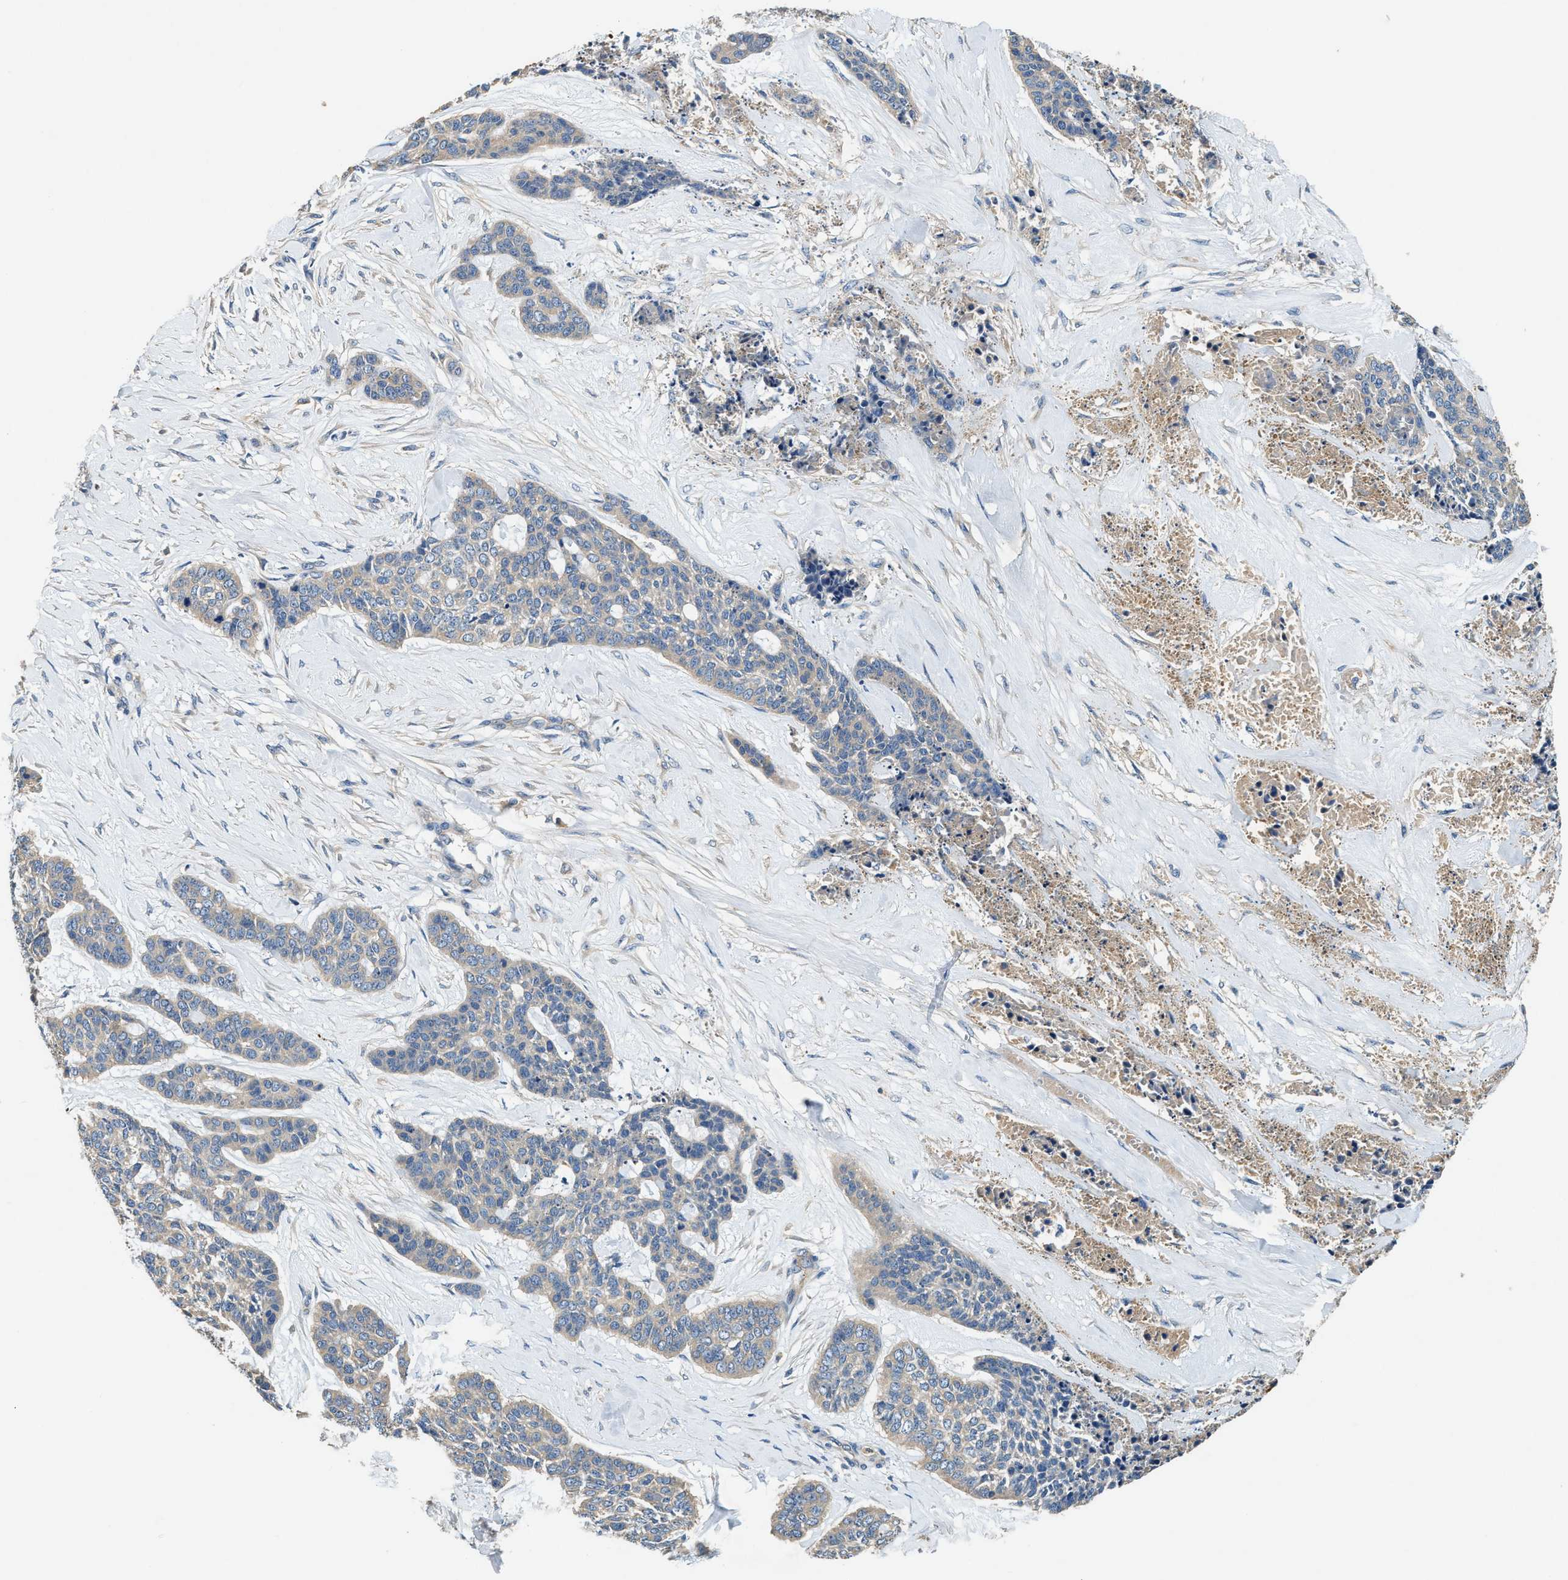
{"staining": {"intensity": "weak", "quantity": ">75%", "location": "cytoplasmic/membranous"}, "tissue": "skin cancer", "cell_type": "Tumor cells", "image_type": "cancer", "snomed": [{"axis": "morphology", "description": "Basal cell carcinoma"}, {"axis": "topography", "description": "Skin"}], "caption": "A brown stain shows weak cytoplasmic/membranous positivity of a protein in basal cell carcinoma (skin) tumor cells.", "gene": "BLOC1S1", "patient": {"sex": "female", "age": 64}}